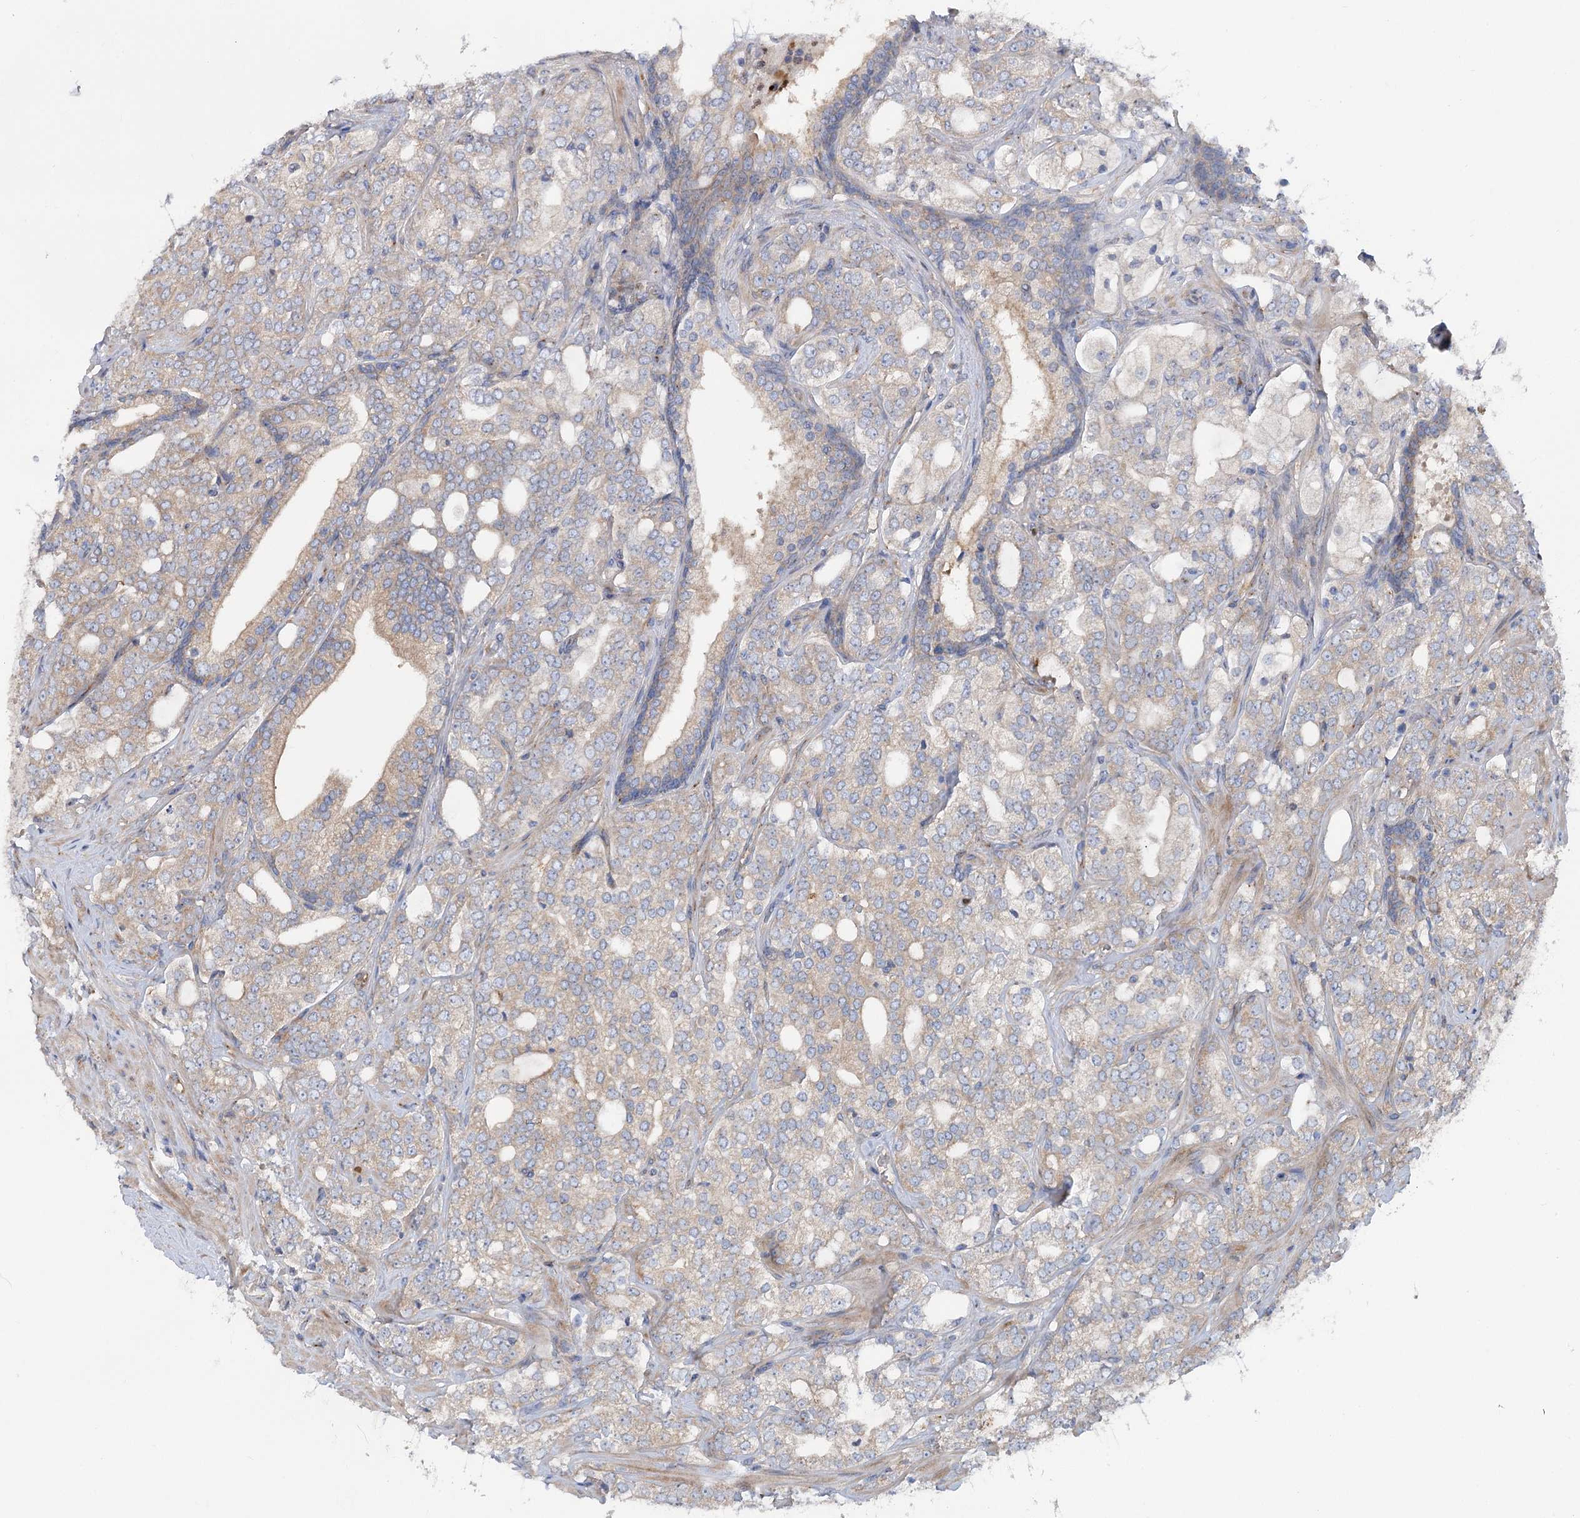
{"staining": {"intensity": "weak", "quantity": "25%-75%", "location": "cytoplasmic/membranous"}, "tissue": "prostate cancer", "cell_type": "Tumor cells", "image_type": "cancer", "snomed": [{"axis": "morphology", "description": "Adenocarcinoma, High grade"}, {"axis": "topography", "description": "Prostate"}], "caption": "DAB (3,3'-diaminobenzidine) immunohistochemical staining of high-grade adenocarcinoma (prostate) shows weak cytoplasmic/membranous protein staining in approximately 25%-75% of tumor cells.", "gene": "SCN11A", "patient": {"sex": "male", "age": 64}}